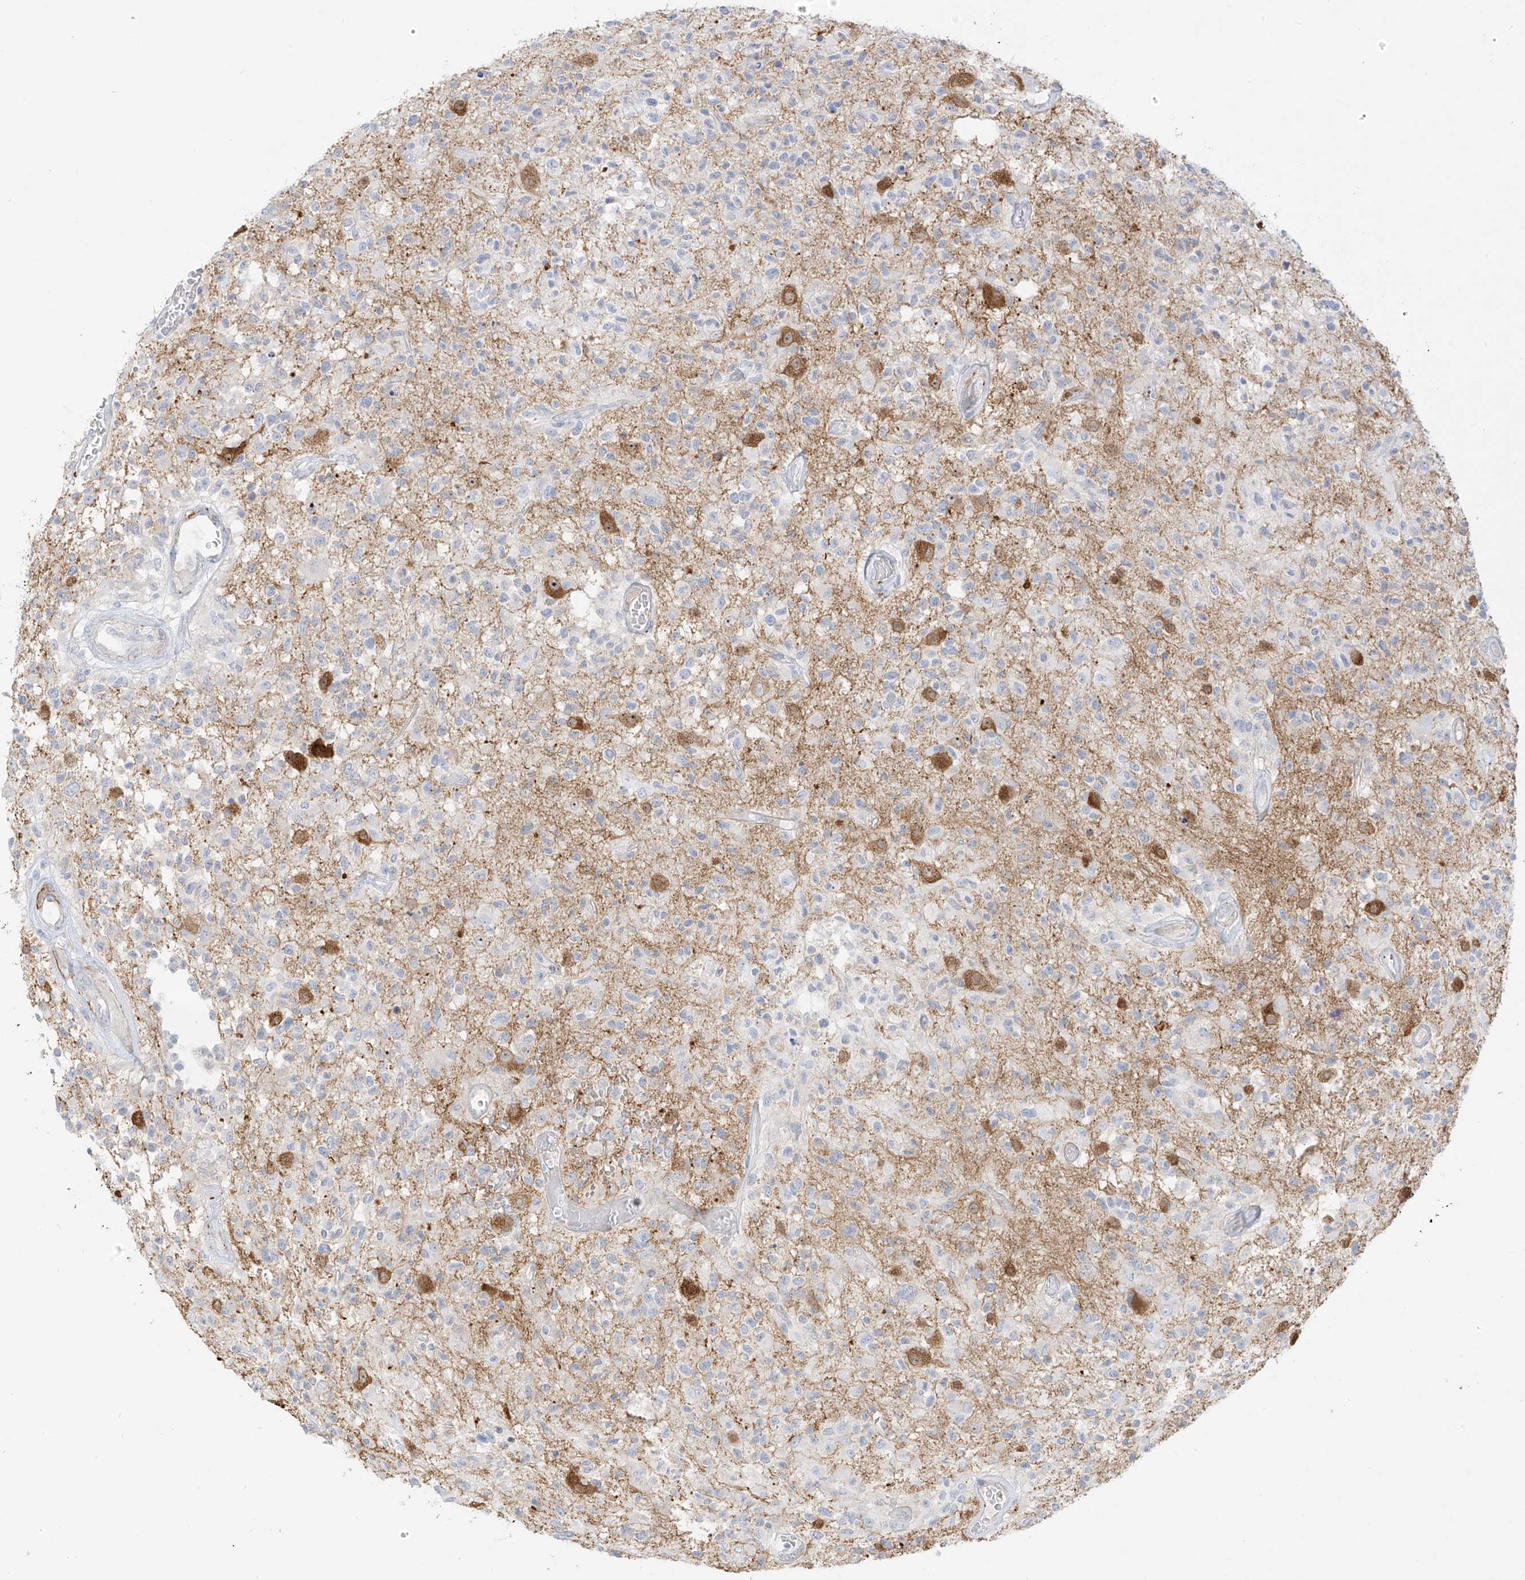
{"staining": {"intensity": "negative", "quantity": "none", "location": "none"}, "tissue": "glioma", "cell_type": "Tumor cells", "image_type": "cancer", "snomed": [{"axis": "morphology", "description": "Glioma, malignant, High grade"}, {"axis": "morphology", "description": "Glioblastoma, NOS"}, {"axis": "topography", "description": "Brain"}], "caption": "A high-resolution image shows immunohistochemistry staining of glioma, which demonstrates no significant staining in tumor cells. (DAB IHC visualized using brightfield microscopy, high magnification).", "gene": "C11orf87", "patient": {"sex": "male", "age": 60}}